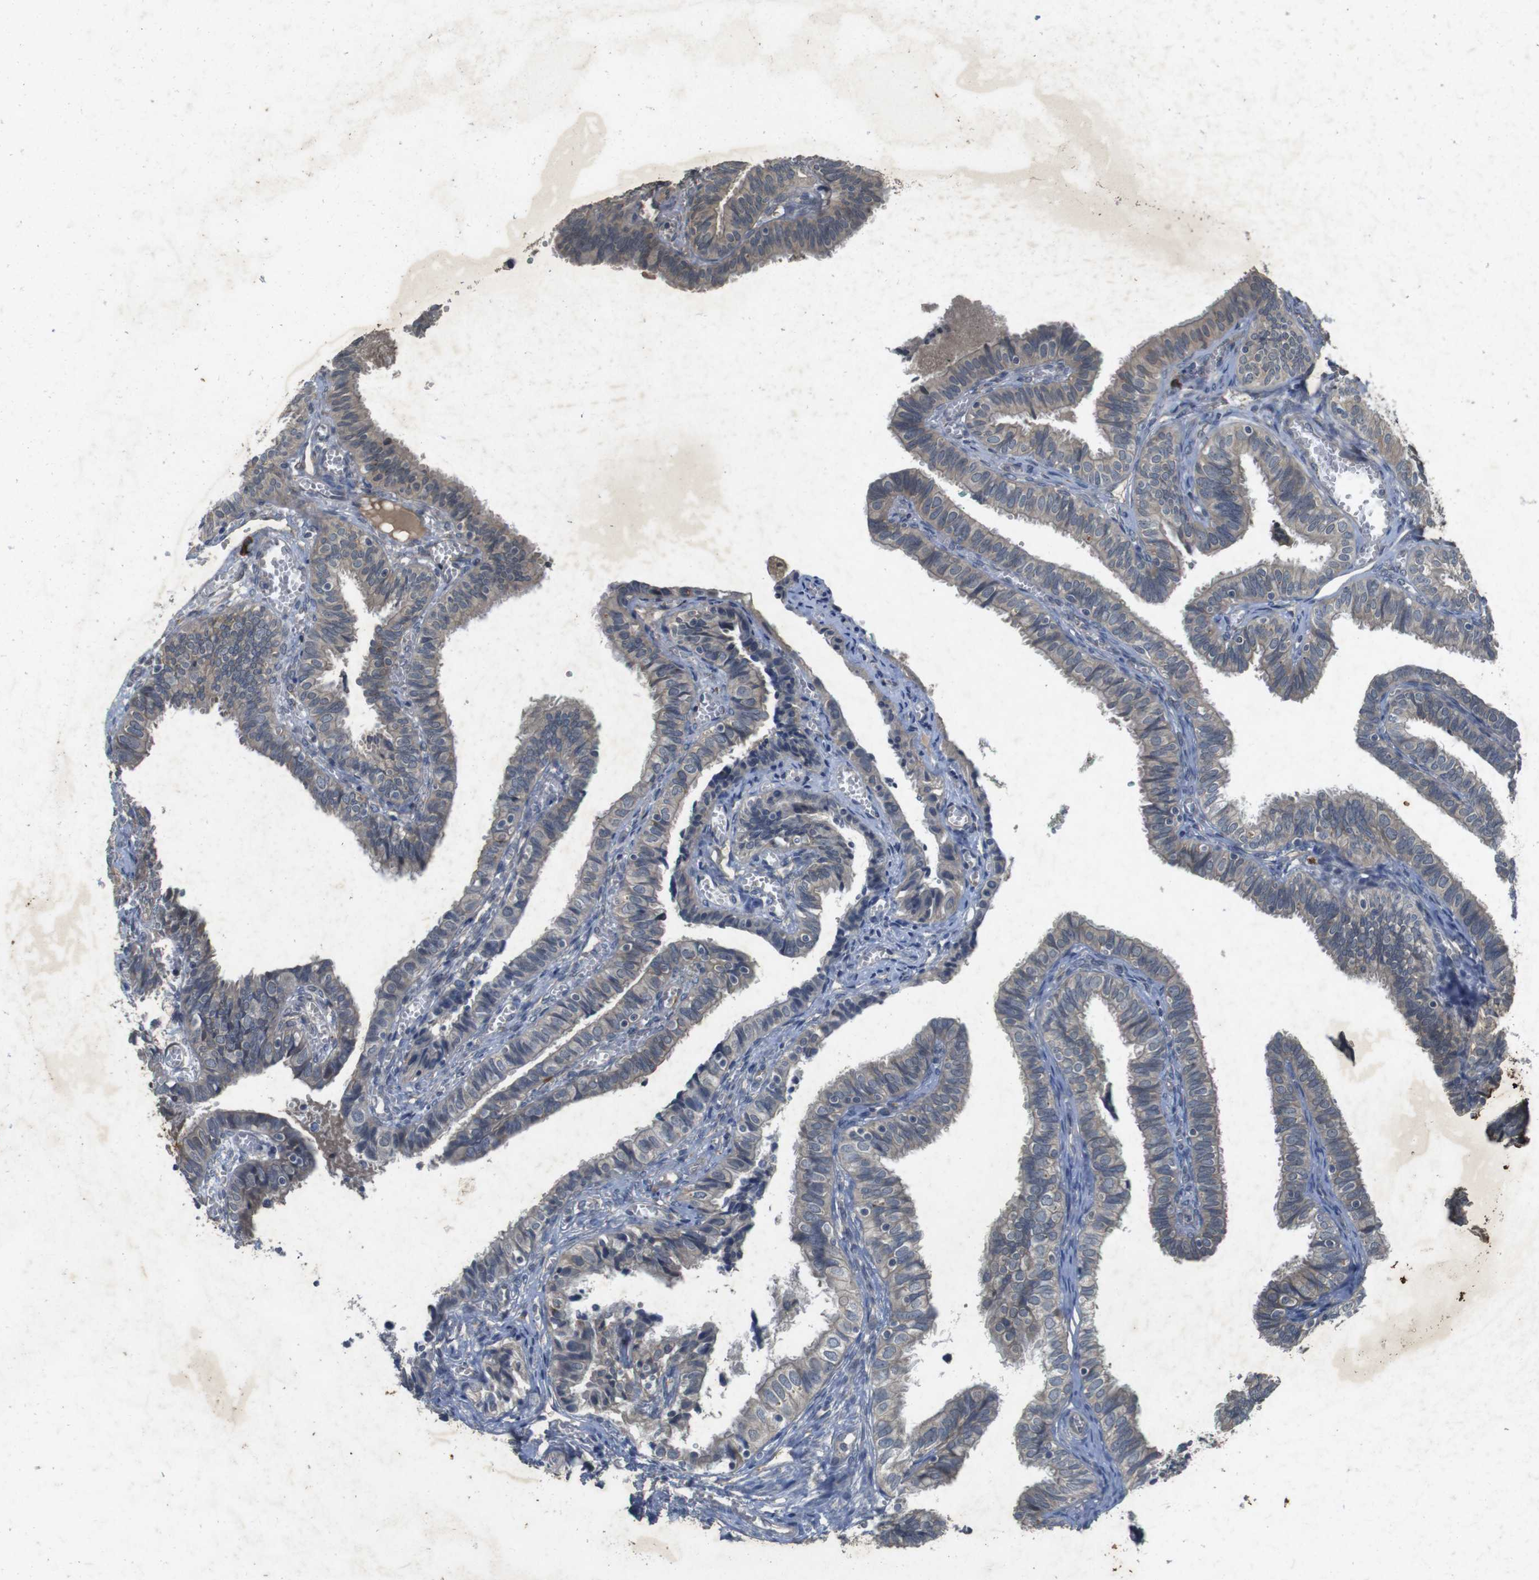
{"staining": {"intensity": "weak", "quantity": ">75%", "location": "cytoplasmic/membranous"}, "tissue": "fallopian tube", "cell_type": "Glandular cells", "image_type": "normal", "snomed": [{"axis": "morphology", "description": "Normal tissue, NOS"}, {"axis": "topography", "description": "Fallopian tube"}], "caption": "Fallopian tube stained with DAB immunohistochemistry exhibits low levels of weak cytoplasmic/membranous expression in approximately >75% of glandular cells.", "gene": "FLCN", "patient": {"sex": "female", "age": 46}}